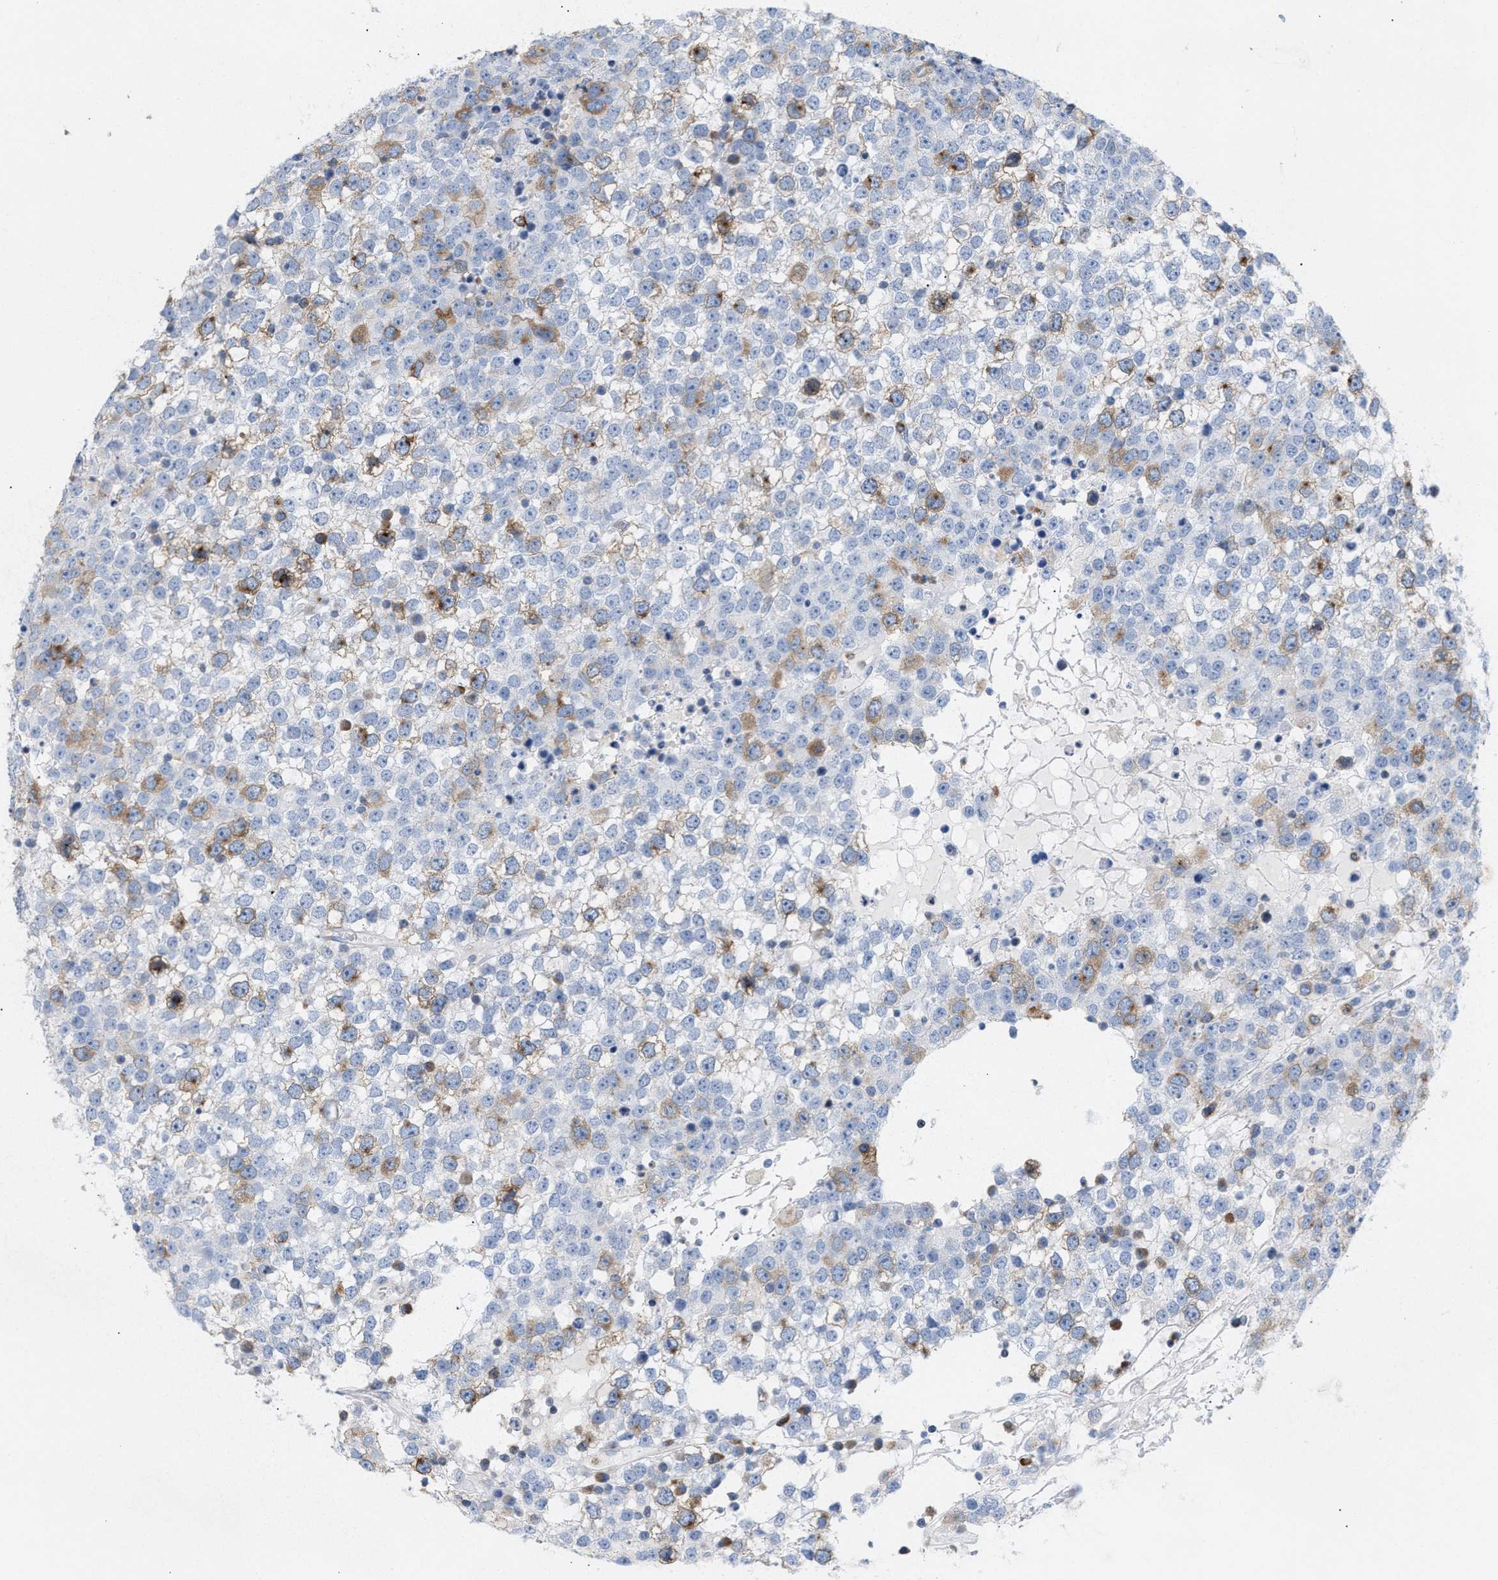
{"staining": {"intensity": "moderate", "quantity": "<25%", "location": "cytoplasmic/membranous"}, "tissue": "testis cancer", "cell_type": "Tumor cells", "image_type": "cancer", "snomed": [{"axis": "morphology", "description": "Seminoma, NOS"}, {"axis": "topography", "description": "Testis"}], "caption": "Testis seminoma tissue shows moderate cytoplasmic/membranous expression in about <25% of tumor cells", "gene": "TACC3", "patient": {"sex": "male", "age": 65}}